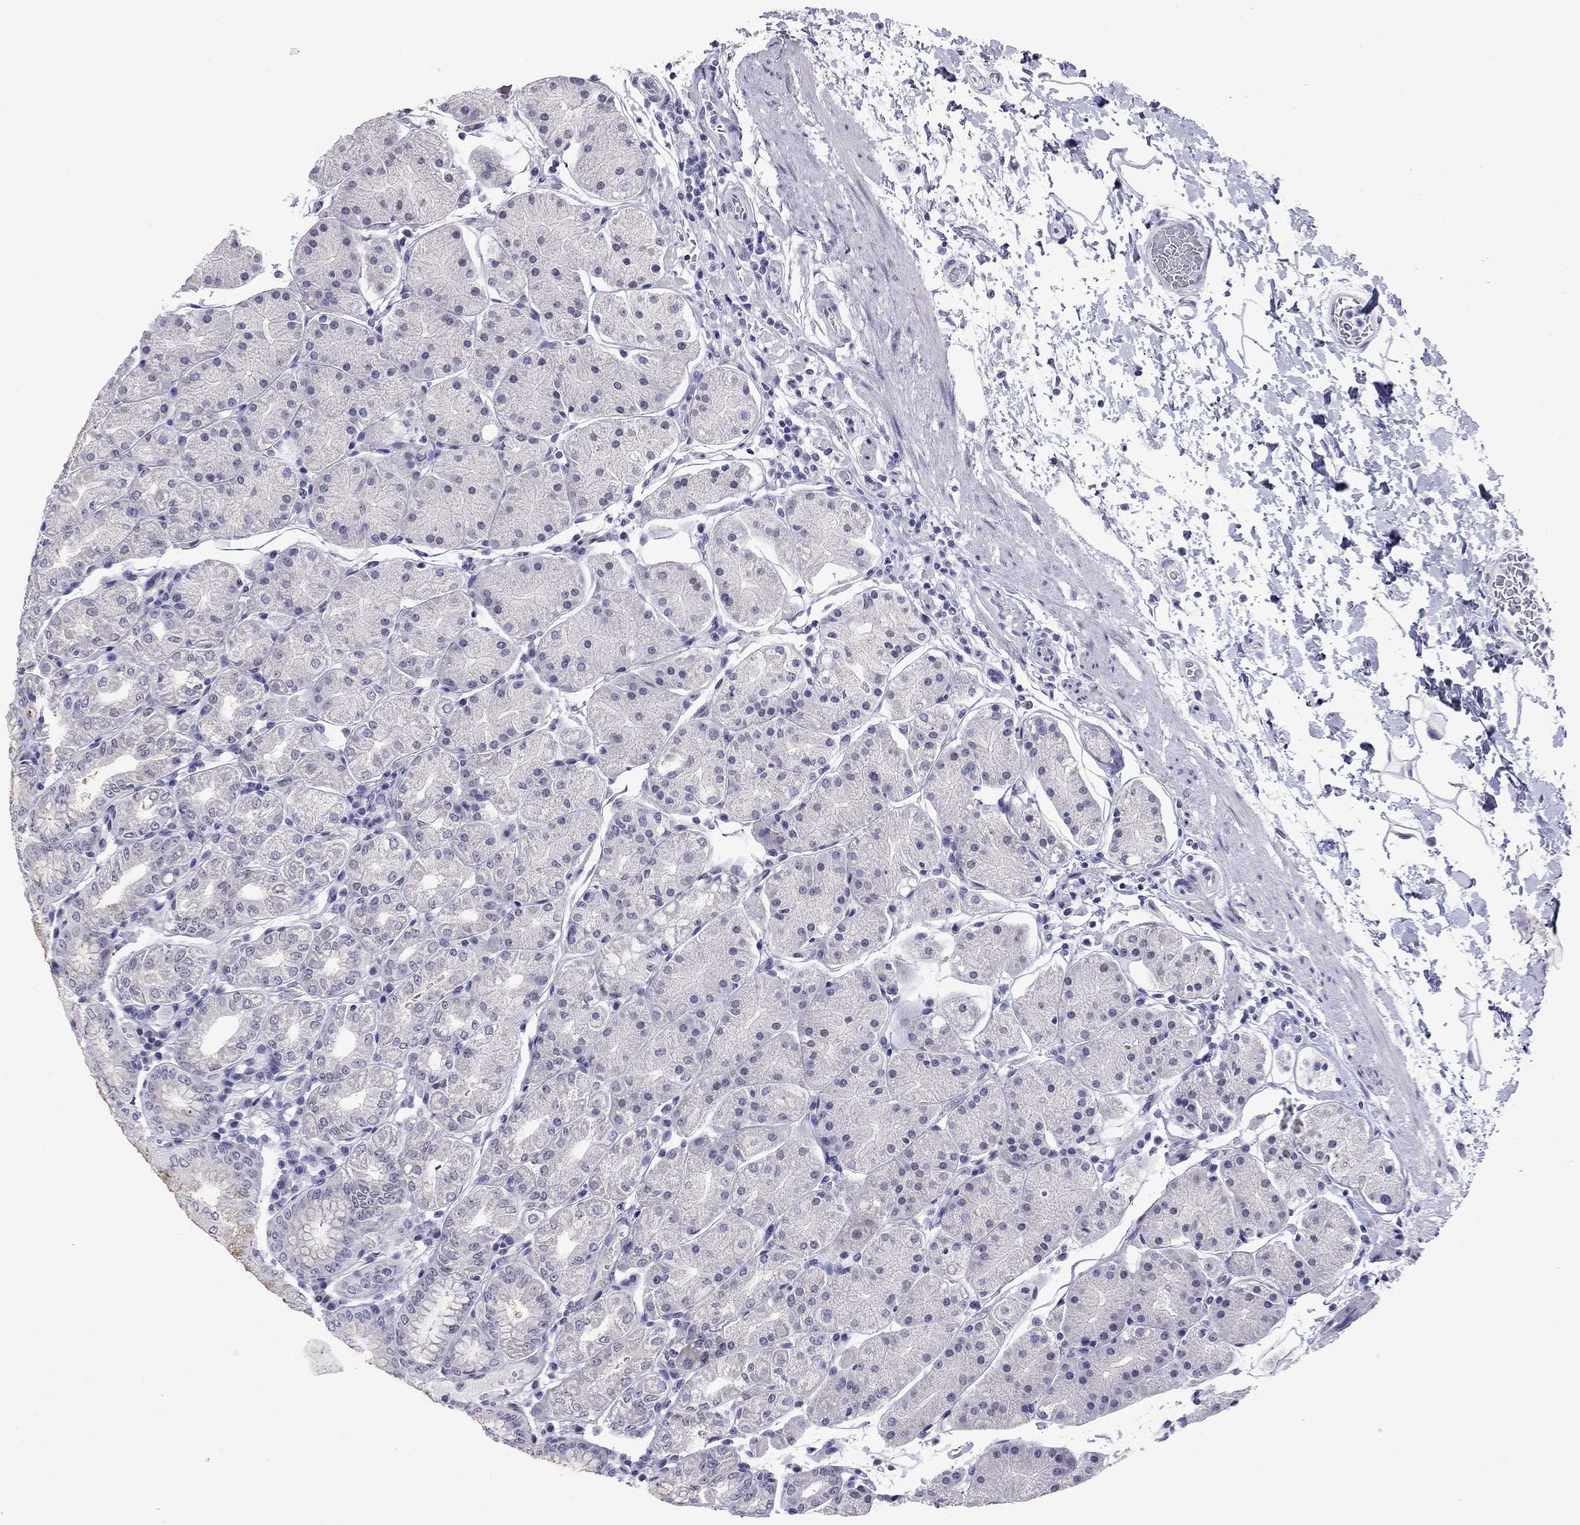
{"staining": {"intensity": "negative", "quantity": "none", "location": "none"}, "tissue": "stomach", "cell_type": "Glandular cells", "image_type": "normal", "snomed": [{"axis": "morphology", "description": "Normal tissue, NOS"}, {"axis": "topography", "description": "Stomach"}], "caption": "Micrograph shows no significant protein staining in glandular cells of benign stomach. (Brightfield microscopy of DAB immunohistochemistry at high magnification).", "gene": "ARMC12", "patient": {"sex": "male", "age": 54}}